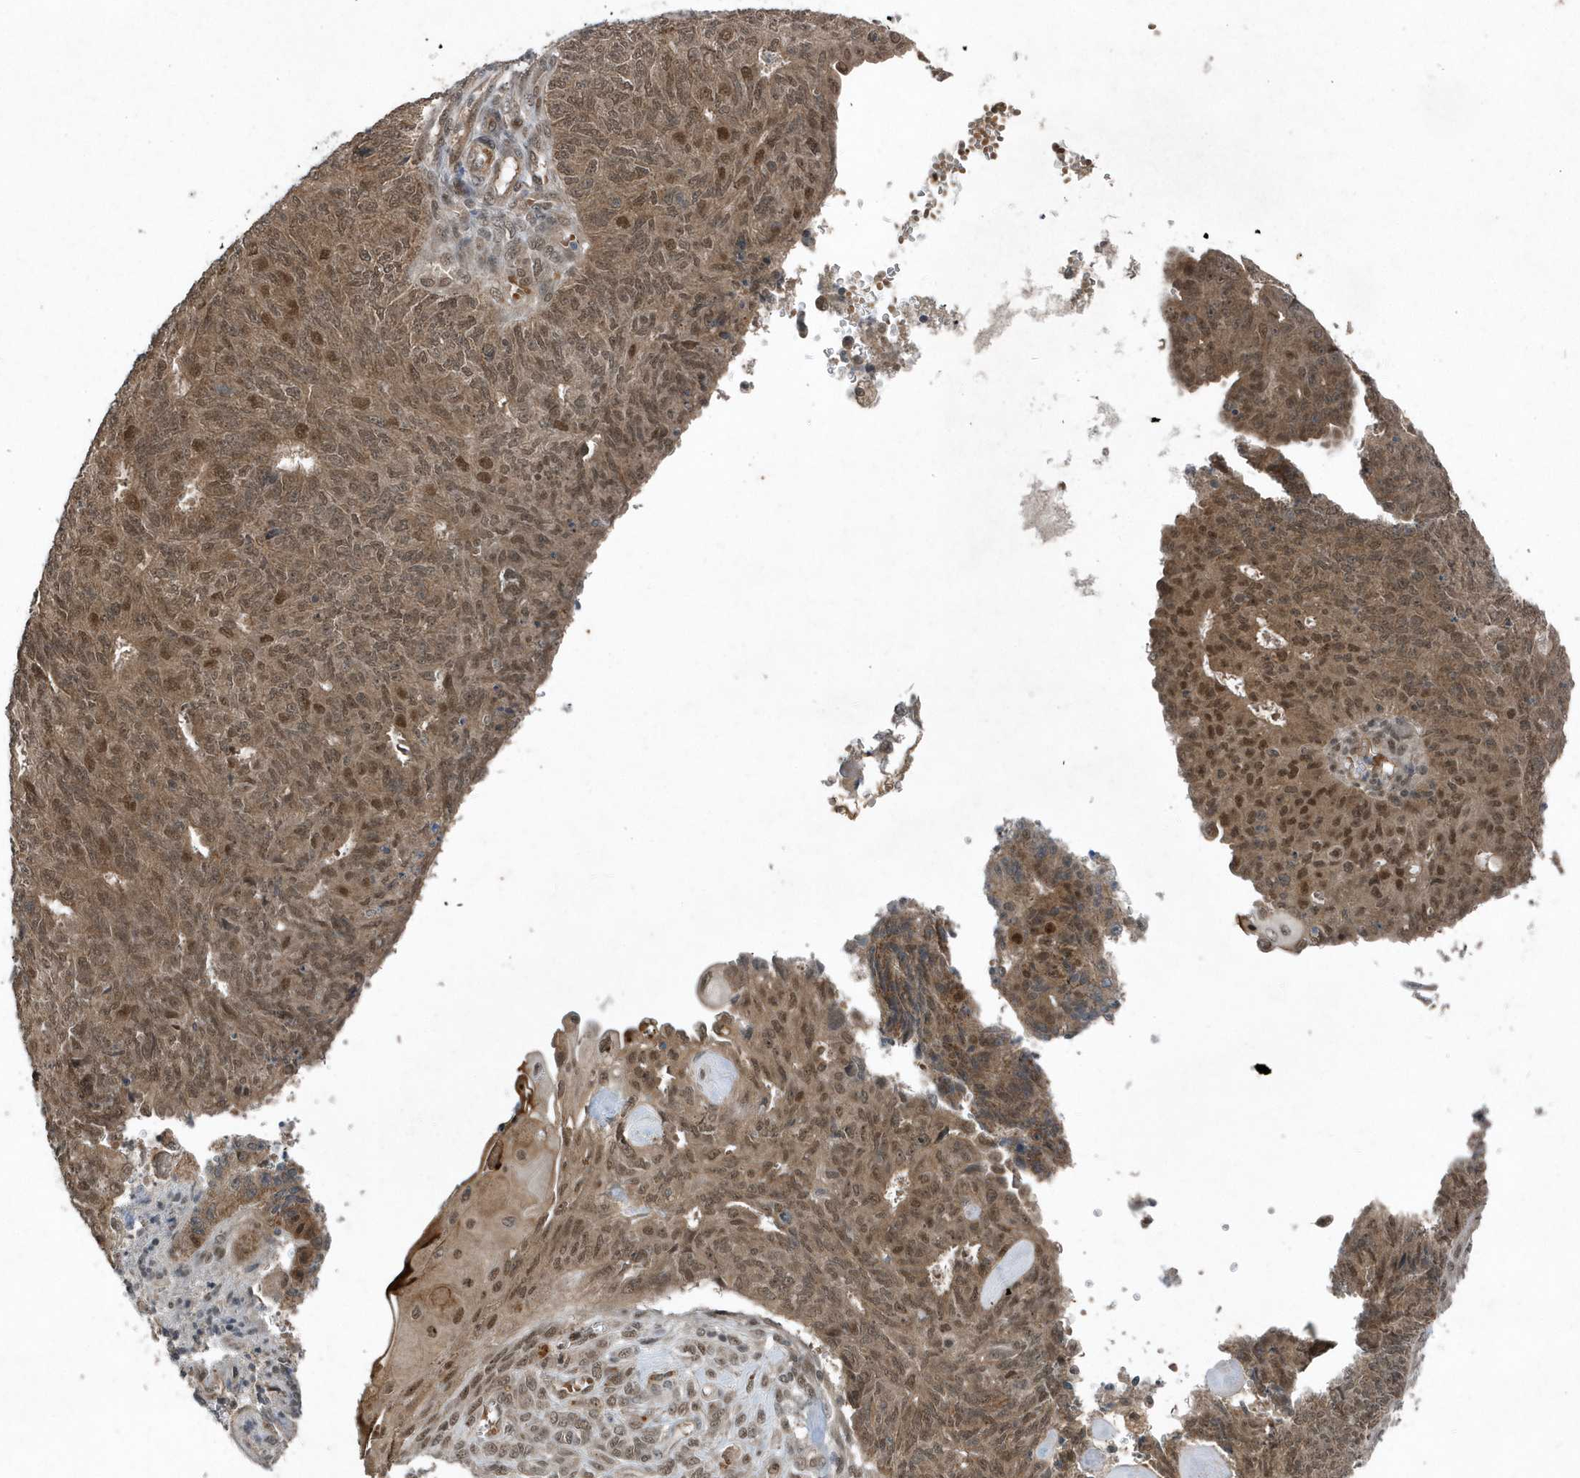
{"staining": {"intensity": "moderate", "quantity": ">75%", "location": "cytoplasmic/membranous,nuclear"}, "tissue": "endometrial cancer", "cell_type": "Tumor cells", "image_type": "cancer", "snomed": [{"axis": "morphology", "description": "Adenocarcinoma, NOS"}, {"axis": "topography", "description": "Endometrium"}], "caption": "Endometrial cancer (adenocarcinoma) stained with a protein marker displays moderate staining in tumor cells.", "gene": "QTRT2", "patient": {"sex": "female", "age": 32}}